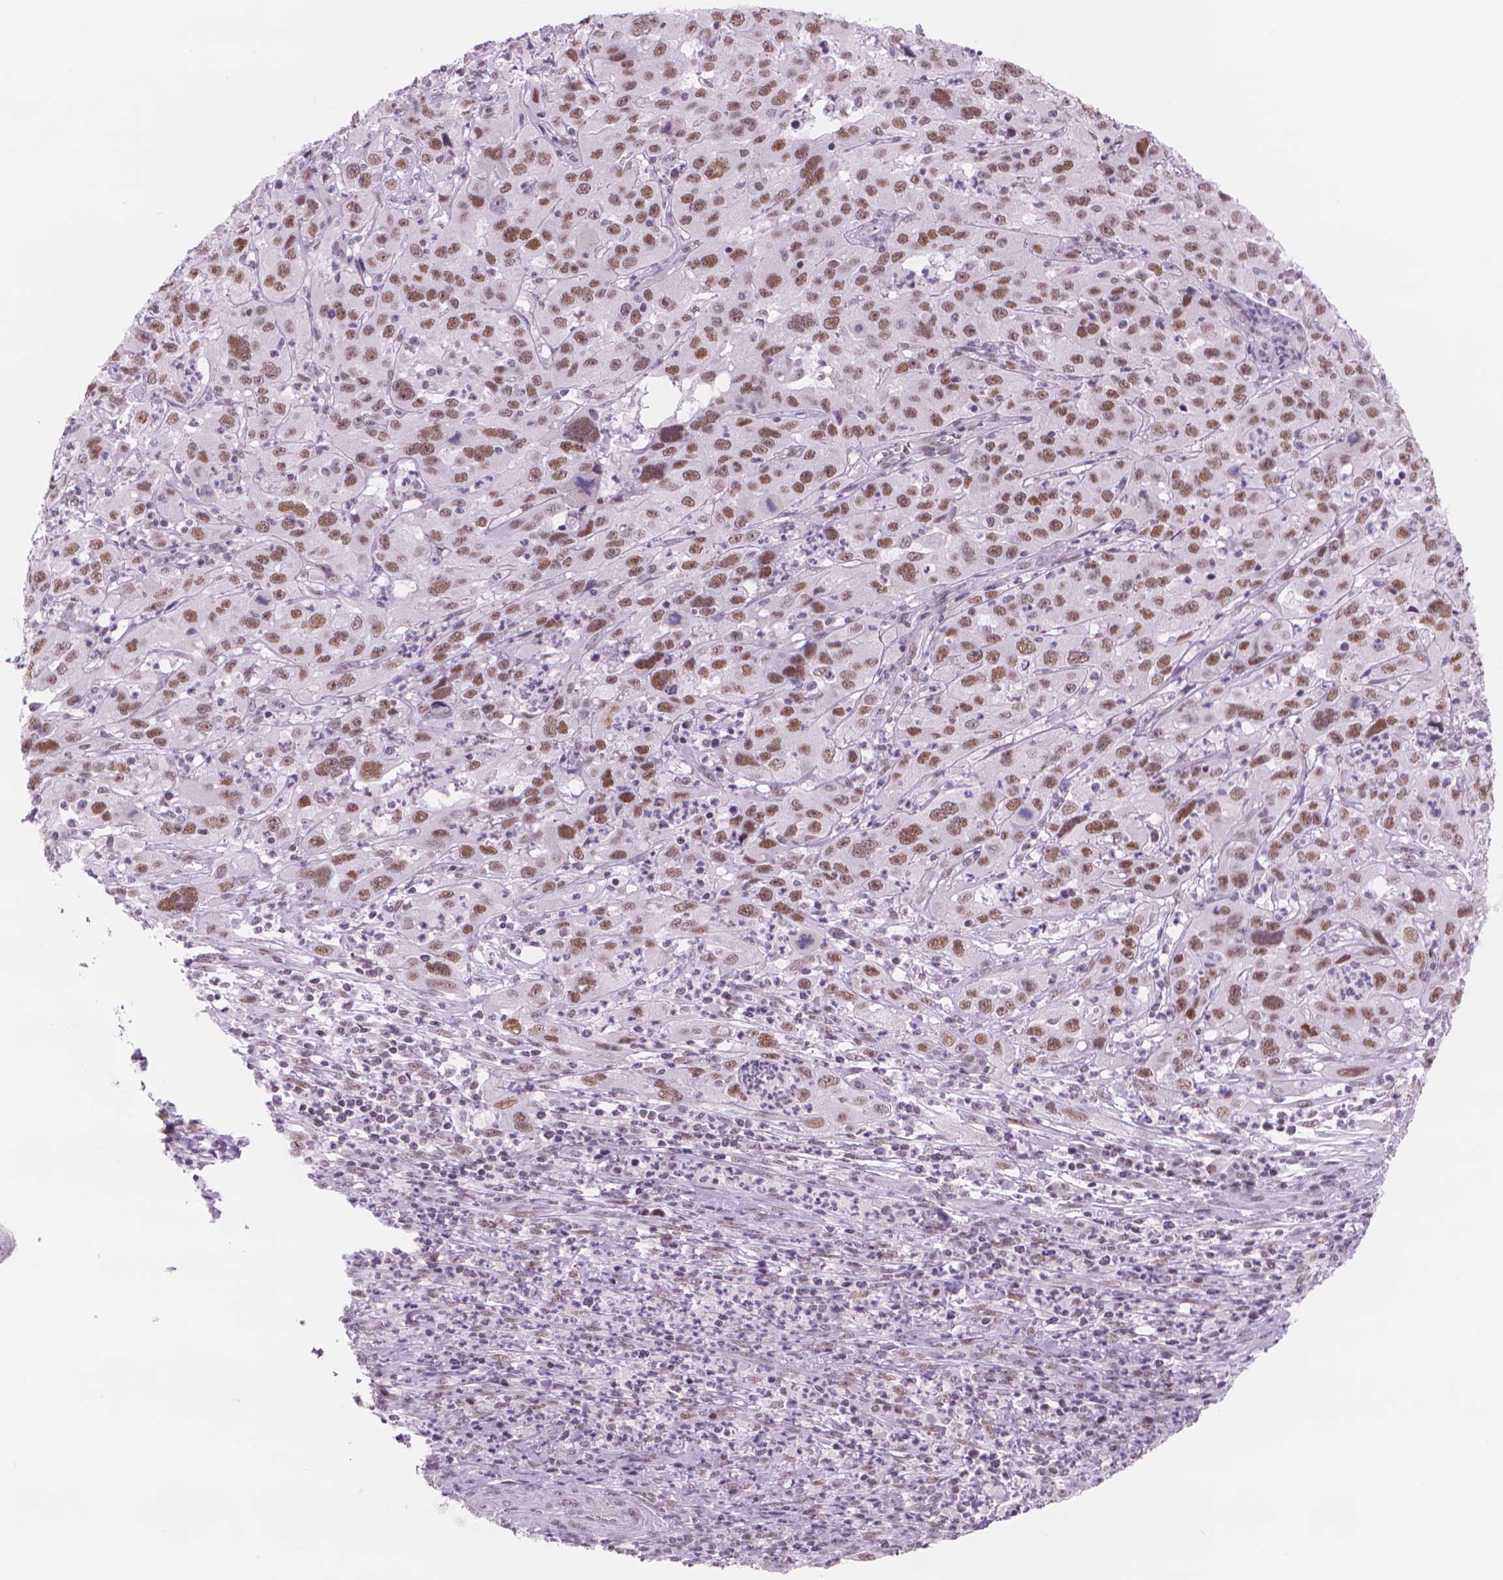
{"staining": {"intensity": "moderate", "quantity": ">75%", "location": "nuclear"}, "tissue": "cervical cancer", "cell_type": "Tumor cells", "image_type": "cancer", "snomed": [{"axis": "morphology", "description": "Squamous cell carcinoma, NOS"}, {"axis": "topography", "description": "Cervix"}], "caption": "Protein analysis of squamous cell carcinoma (cervical) tissue demonstrates moderate nuclear staining in about >75% of tumor cells. Immunohistochemistry (ihc) stains the protein in brown and the nuclei are stained blue.", "gene": "POLR3D", "patient": {"sex": "female", "age": 32}}